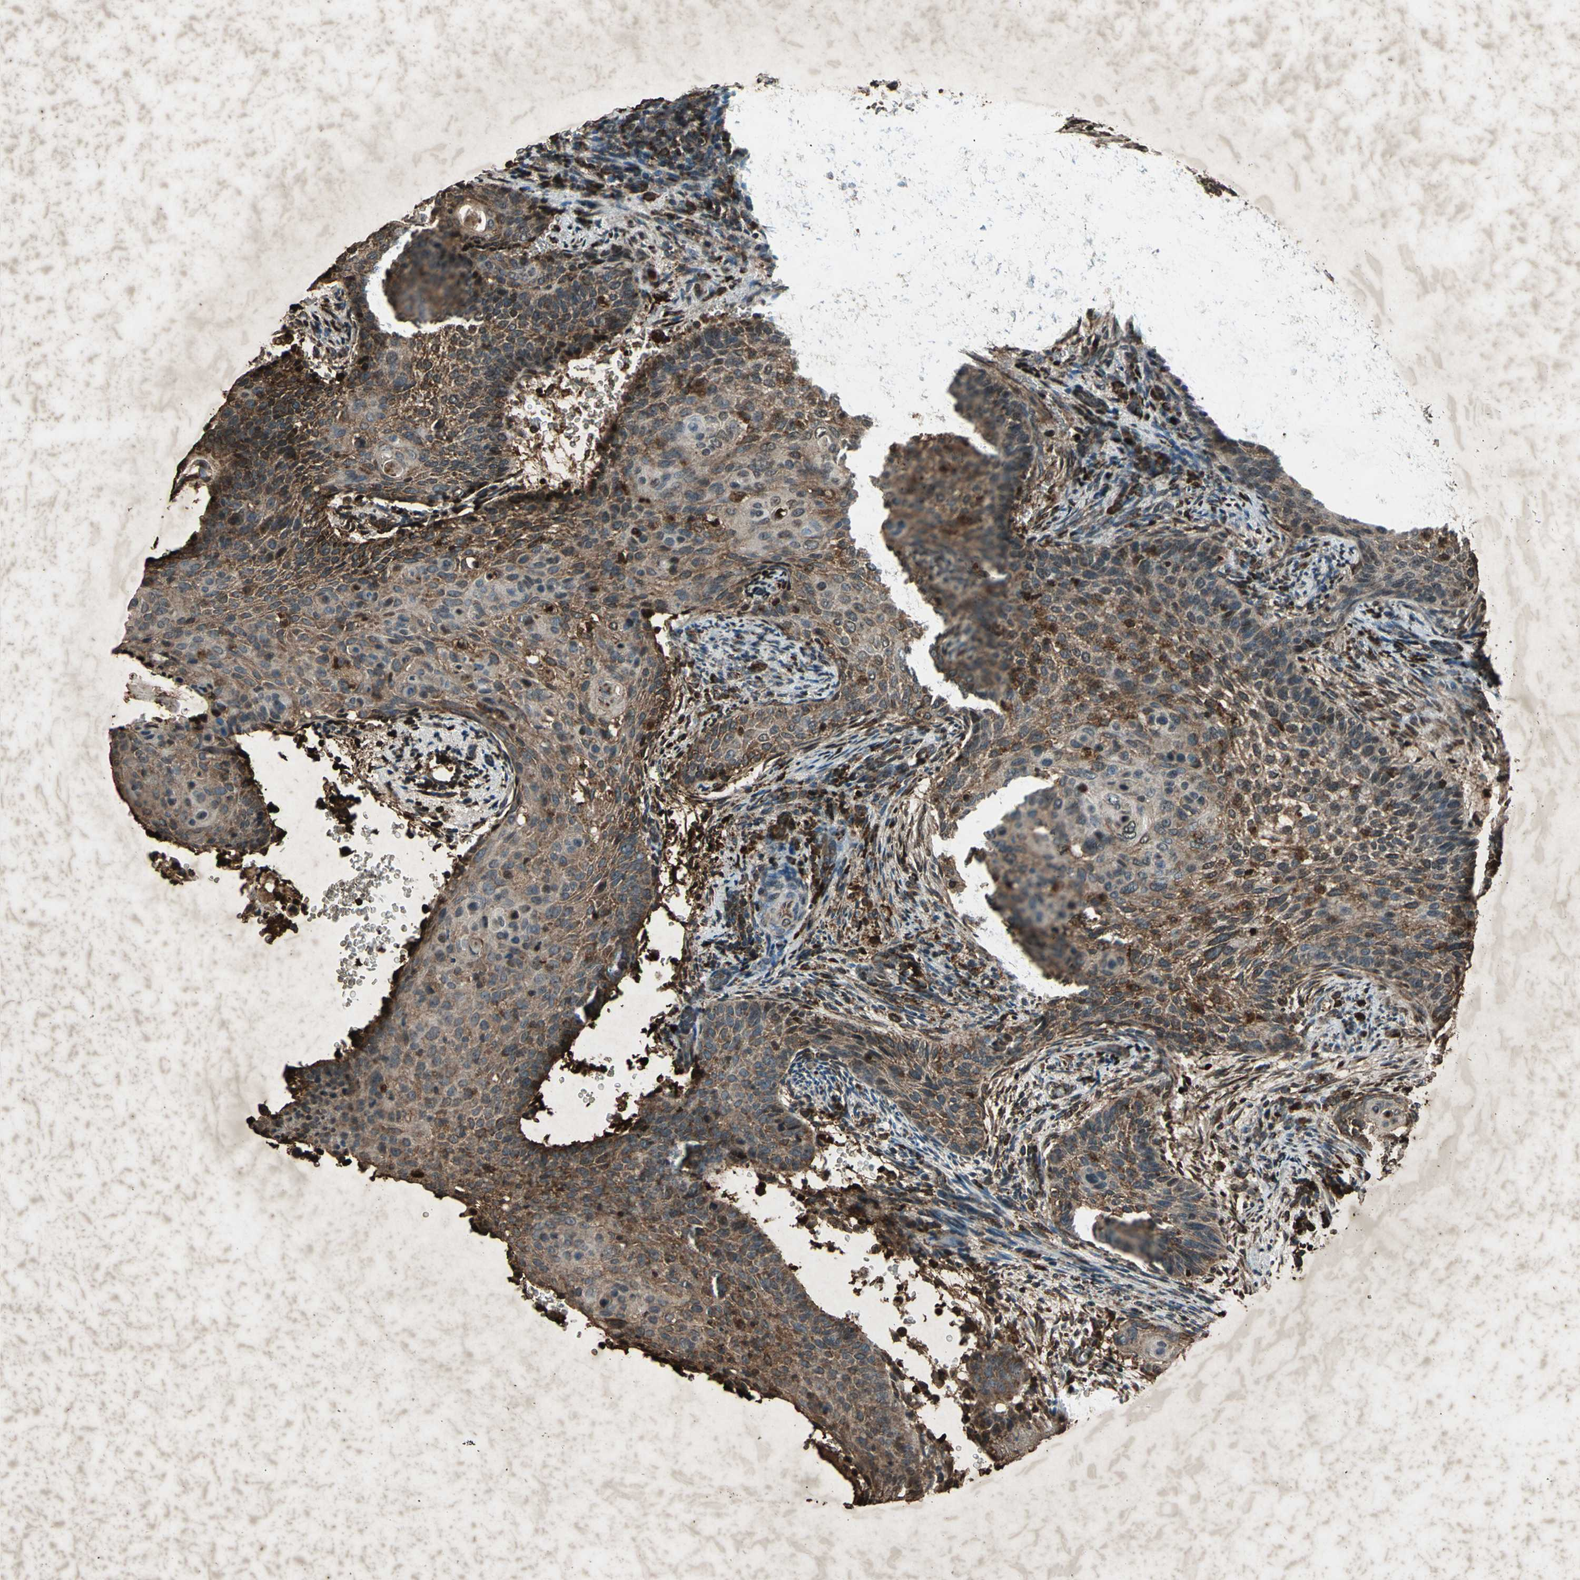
{"staining": {"intensity": "strong", "quantity": ">75%", "location": "cytoplasmic/membranous,nuclear"}, "tissue": "cervical cancer", "cell_type": "Tumor cells", "image_type": "cancer", "snomed": [{"axis": "morphology", "description": "Squamous cell carcinoma, NOS"}, {"axis": "topography", "description": "Cervix"}], "caption": "Cervical cancer stained with DAB immunohistochemistry (IHC) displays high levels of strong cytoplasmic/membranous and nuclear expression in about >75% of tumor cells.", "gene": "SEPTIN4", "patient": {"sex": "female", "age": 33}}